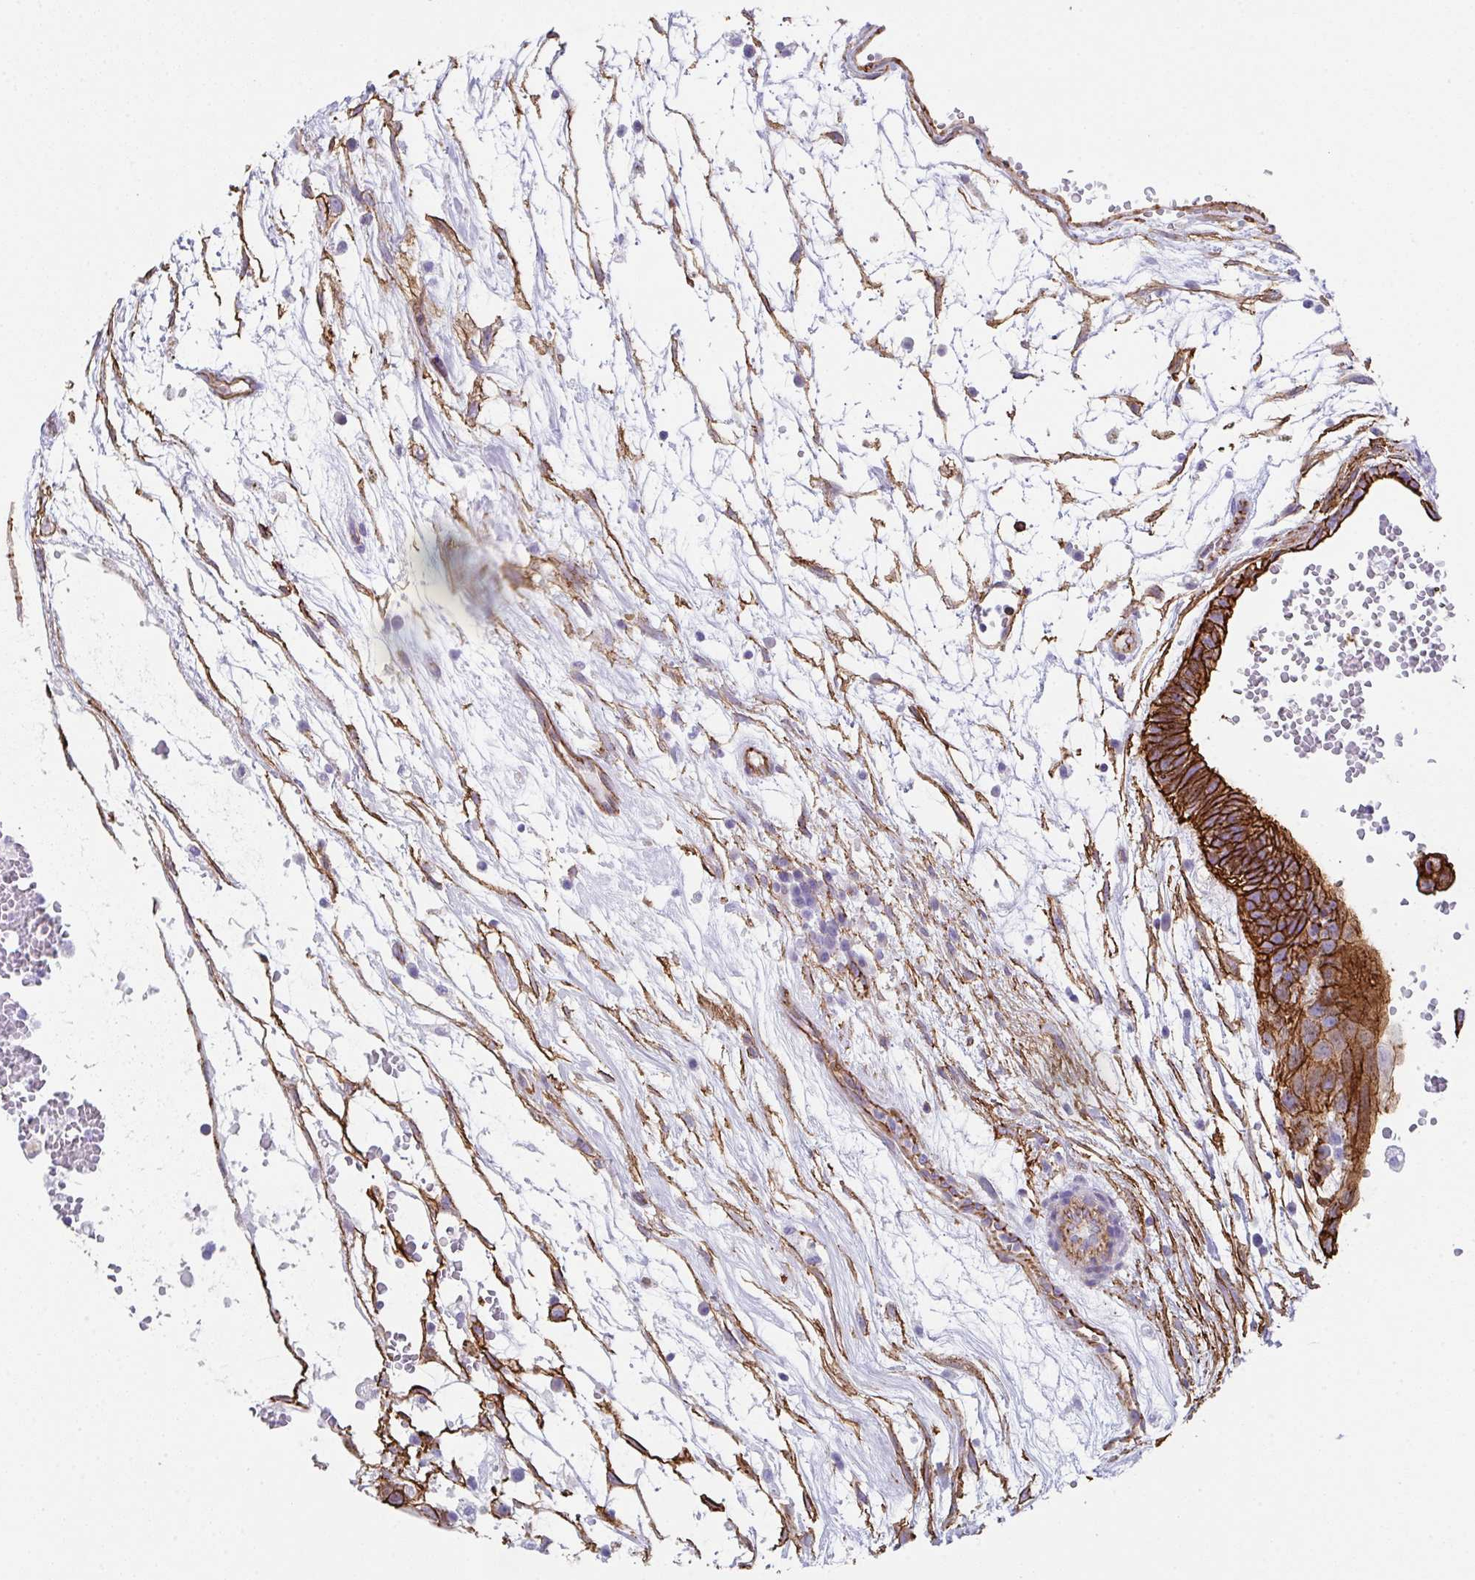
{"staining": {"intensity": "strong", "quantity": ">75%", "location": "cytoplasmic/membranous"}, "tissue": "testis cancer", "cell_type": "Tumor cells", "image_type": "cancer", "snomed": [{"axis": "morphology", "description": "Carcinoma, Embryonal, NOS"}, {"axis": "topography", "description": "Testis"}], "caption": "Protein staining by immunohistochemistry (IHC) displays strong cytoplasmic/membranous expression in approximately >75% of tumor cells in embryonal carcinoma (testis).", "gene": "DBN1", "patient": {"sex": "male", "age": 32}}